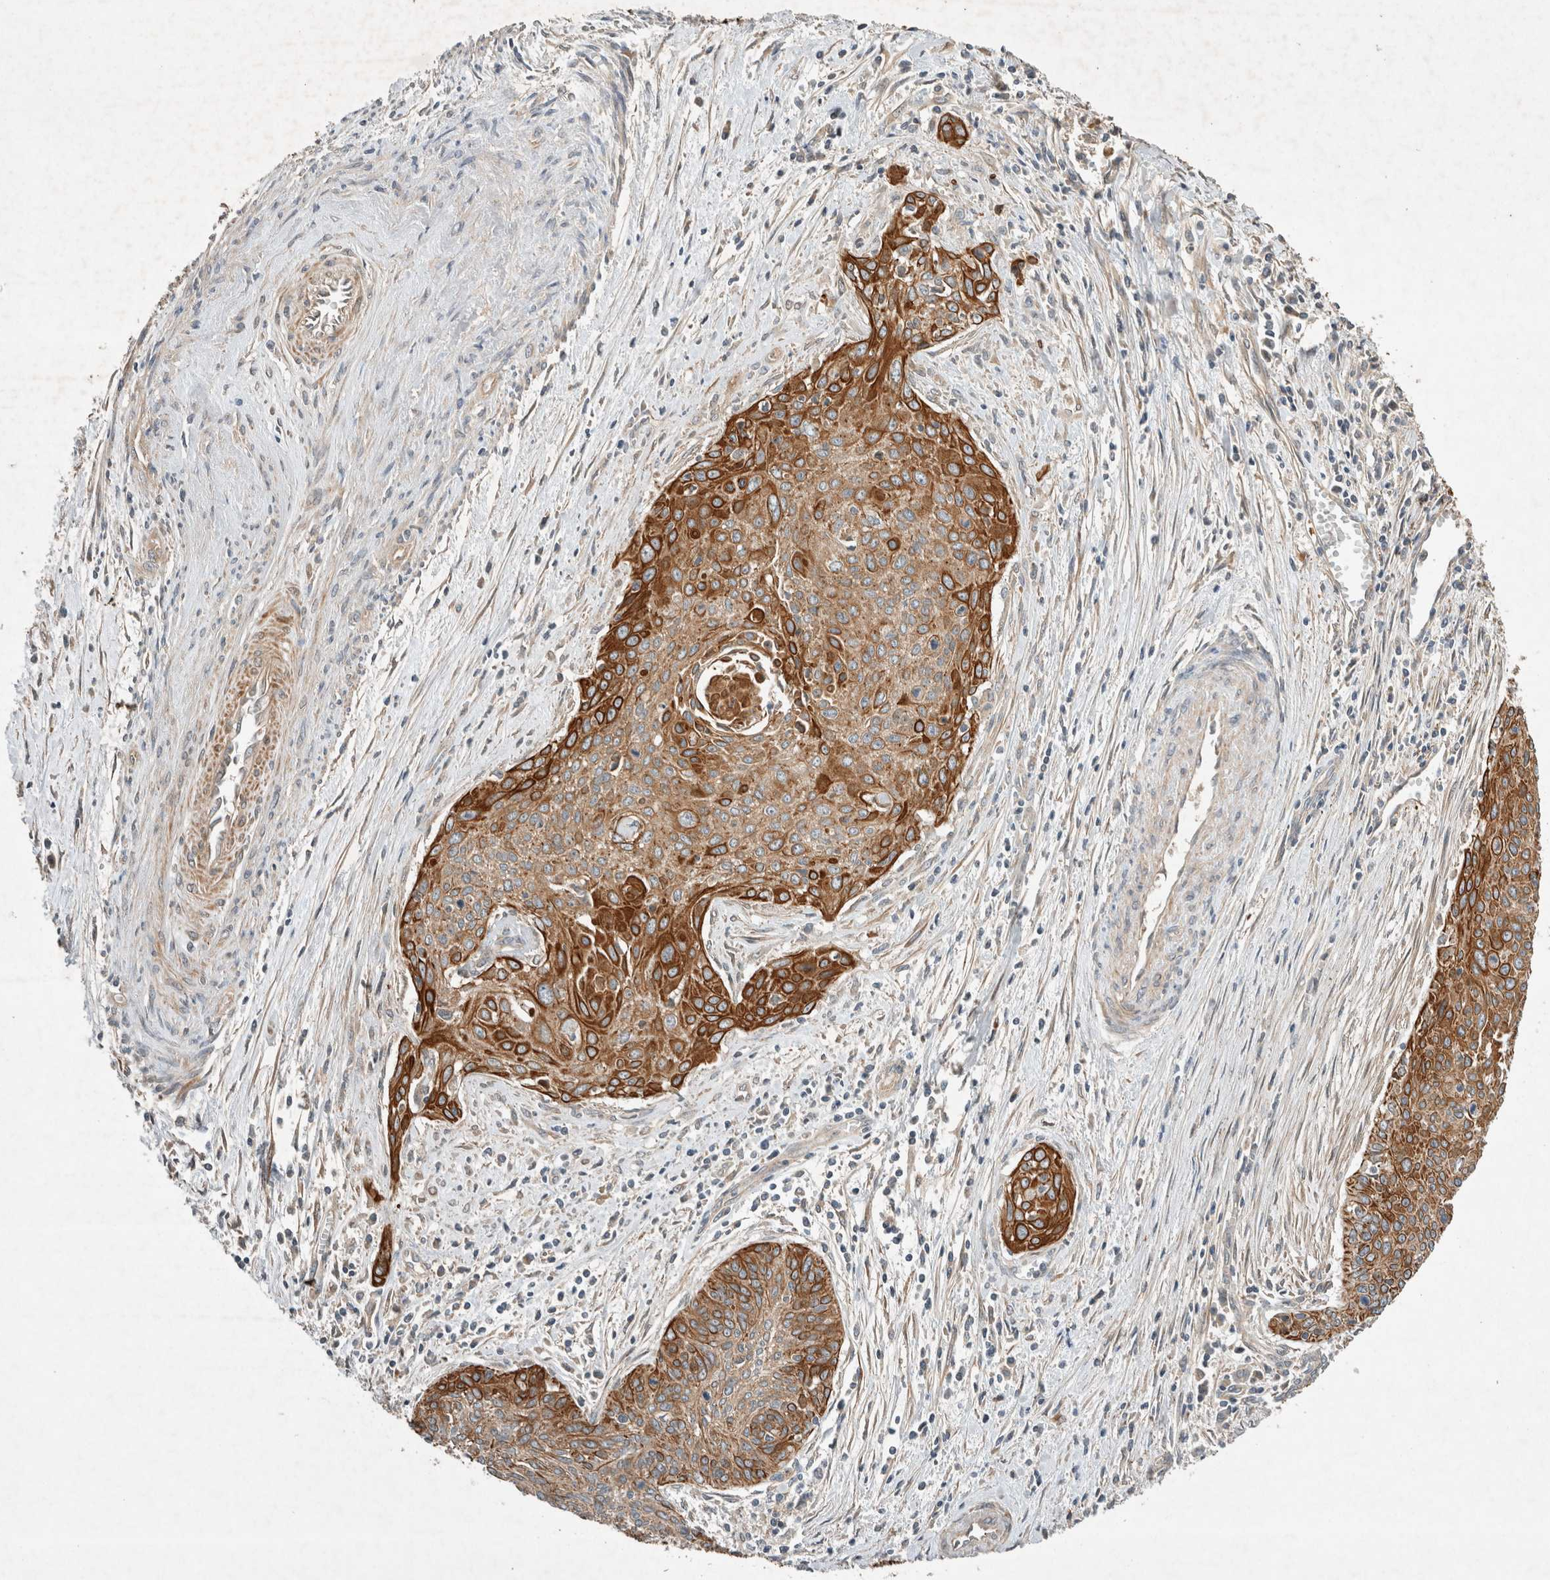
{"staining": {"intensity": "strong", "quantity": ">75%", "location": "cytoplasmic/membranous"}, "tissue": "cervical cancer", "cell_type": "Tumor cells", "image_type": "cancer", "snomed": [{"axis": "morphology", "description": "Squamous cell carcinoma, NOS"}, {"axis": "topography", "description": "Cervix"}], "caption": "Protein staining by IHC displays strong cytoplasmic/membranous positivity in approximately >75% of tumor cells in cervical cancer.", "gene": "ARMC9", "patient": {"sex": "female", "age": 55}}